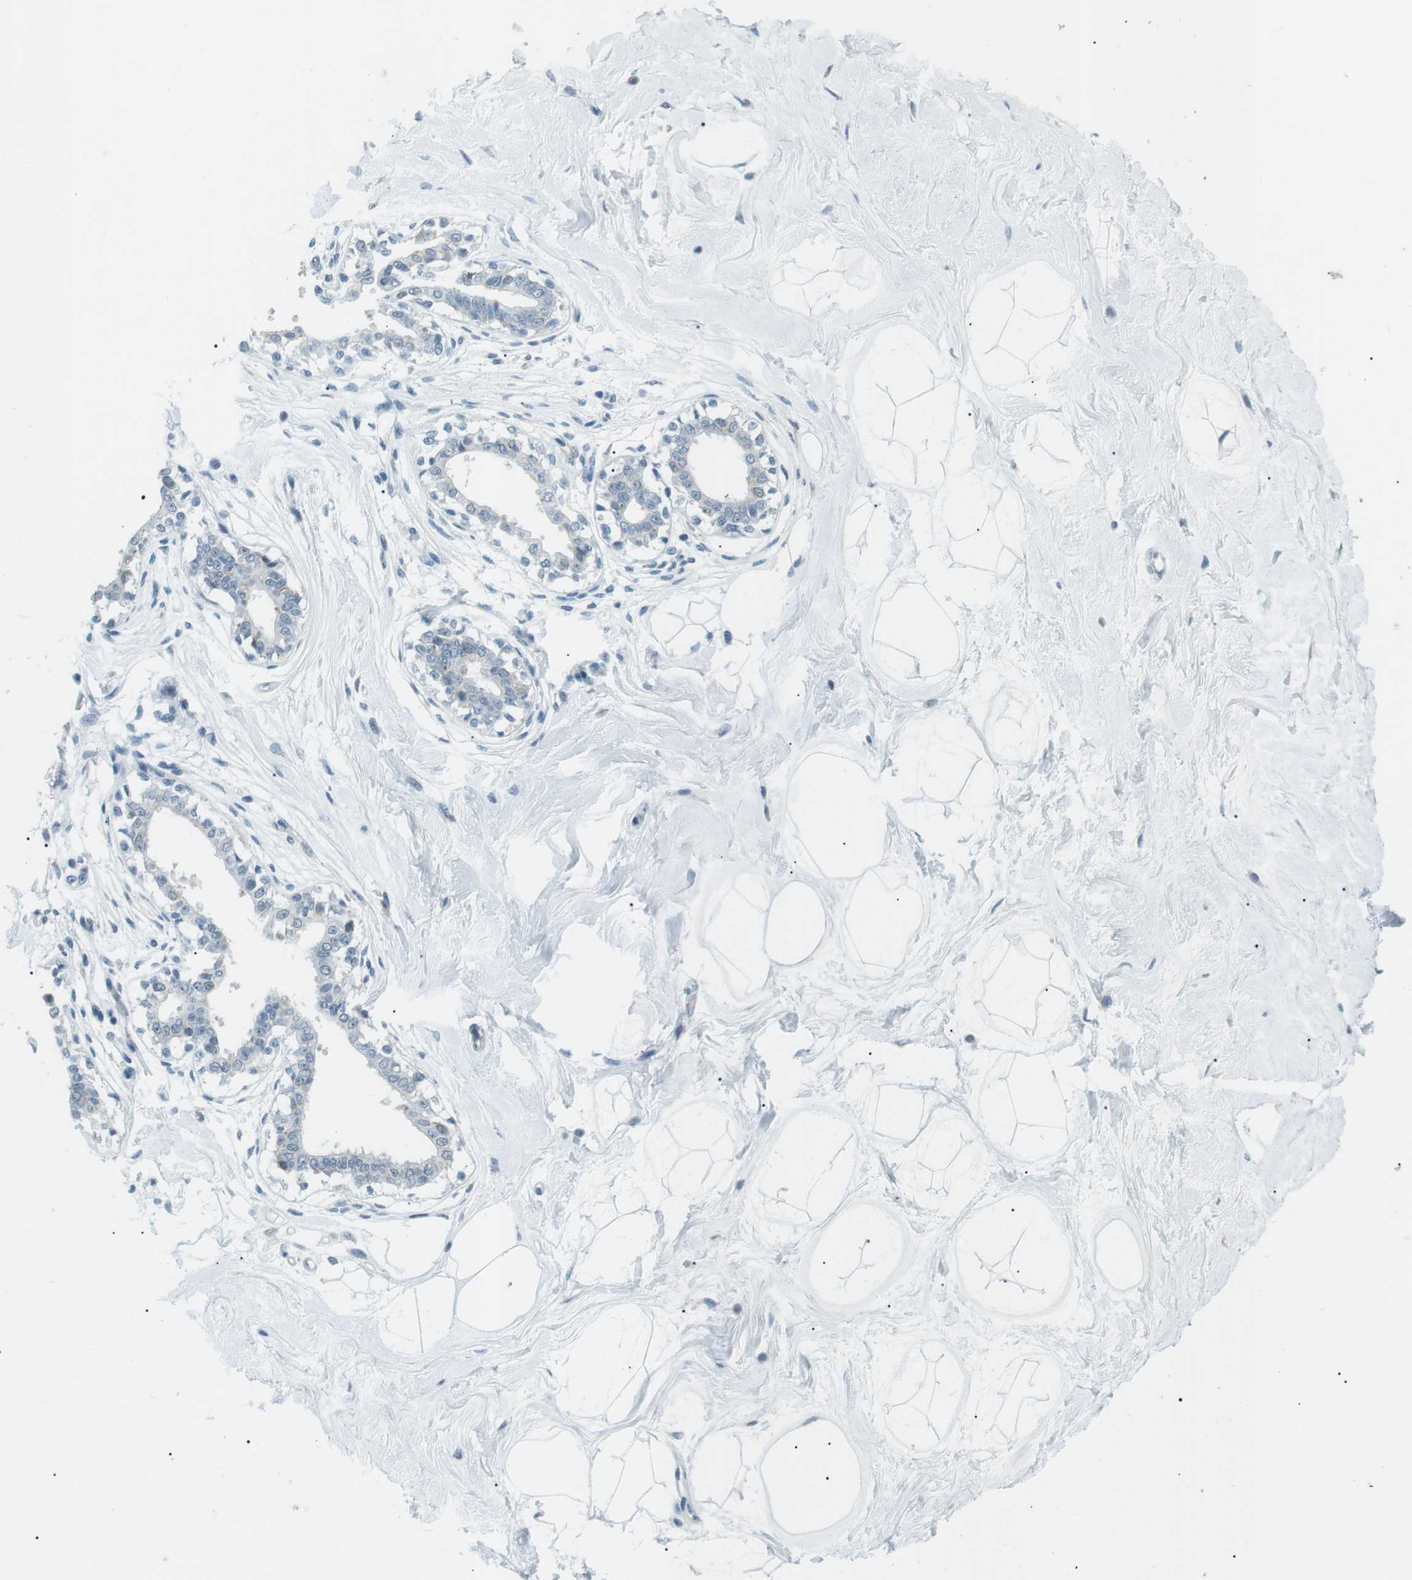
{"staining": {"intensity": "negative", "quantity": "none", "location": "none"}, "tissue": "breast", "cell_type": "Adipocytes", "image_type": "normal", "snomed": [{"axis": "morphology", "description": "Normal tissue, NOS"}, {"axis": "topography", "description": "Breast"}], "caption": "Histopathology image shows no protein staining in adipocytes of benign breast.", "gene": "ENSG00000289724", "patient": {"sex": "female", "age": 45}}